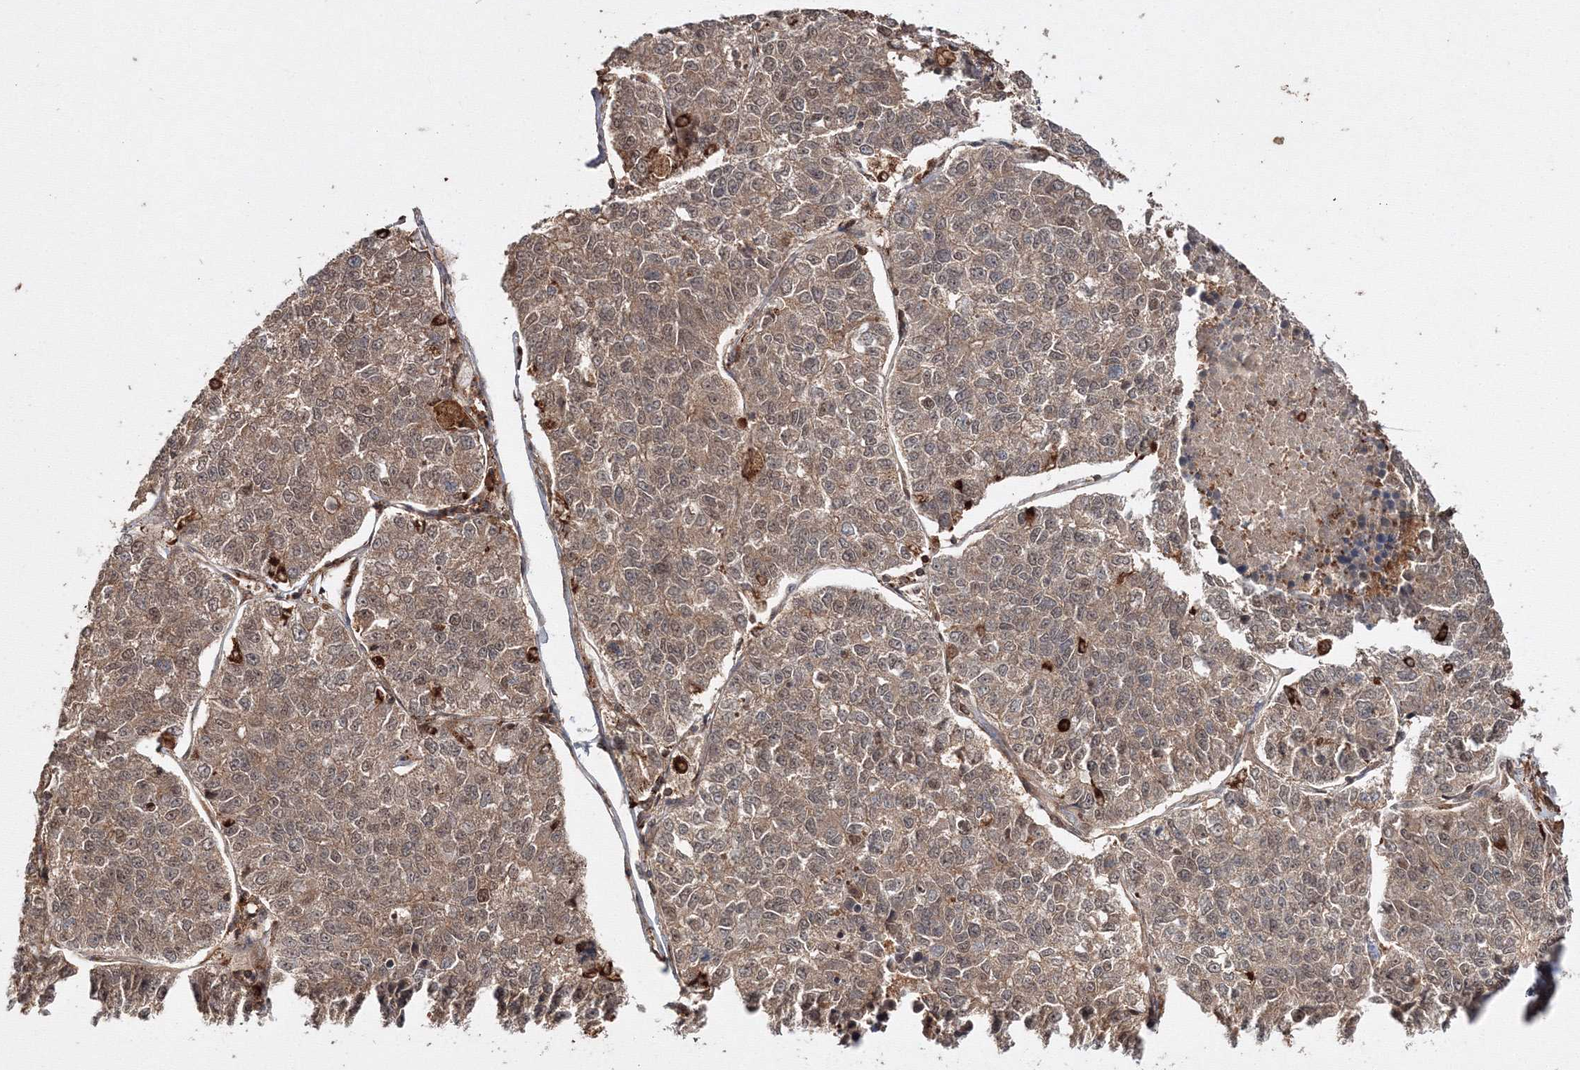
{"staining": {"intensity": "weak", "quantity": ">75%", "location": "cytoplasmic/membranous"}, "tissue": "lung cancer", "cell_type": "Tumor cells", "image_type": "cancer", "snomed": [{"axis": "morphology", "description": "Adenocarcinoma, NOS"}, {"axis": "topography", "description": "Lung"}], "caption": "Immunohistochemical staining of lung cancer shows low levels of weak cytoplasmic/membranous protein expression in approximately >75% of tumor cells.", "gene": "DDO", "patient": {"sex": "male", "age": 49}}